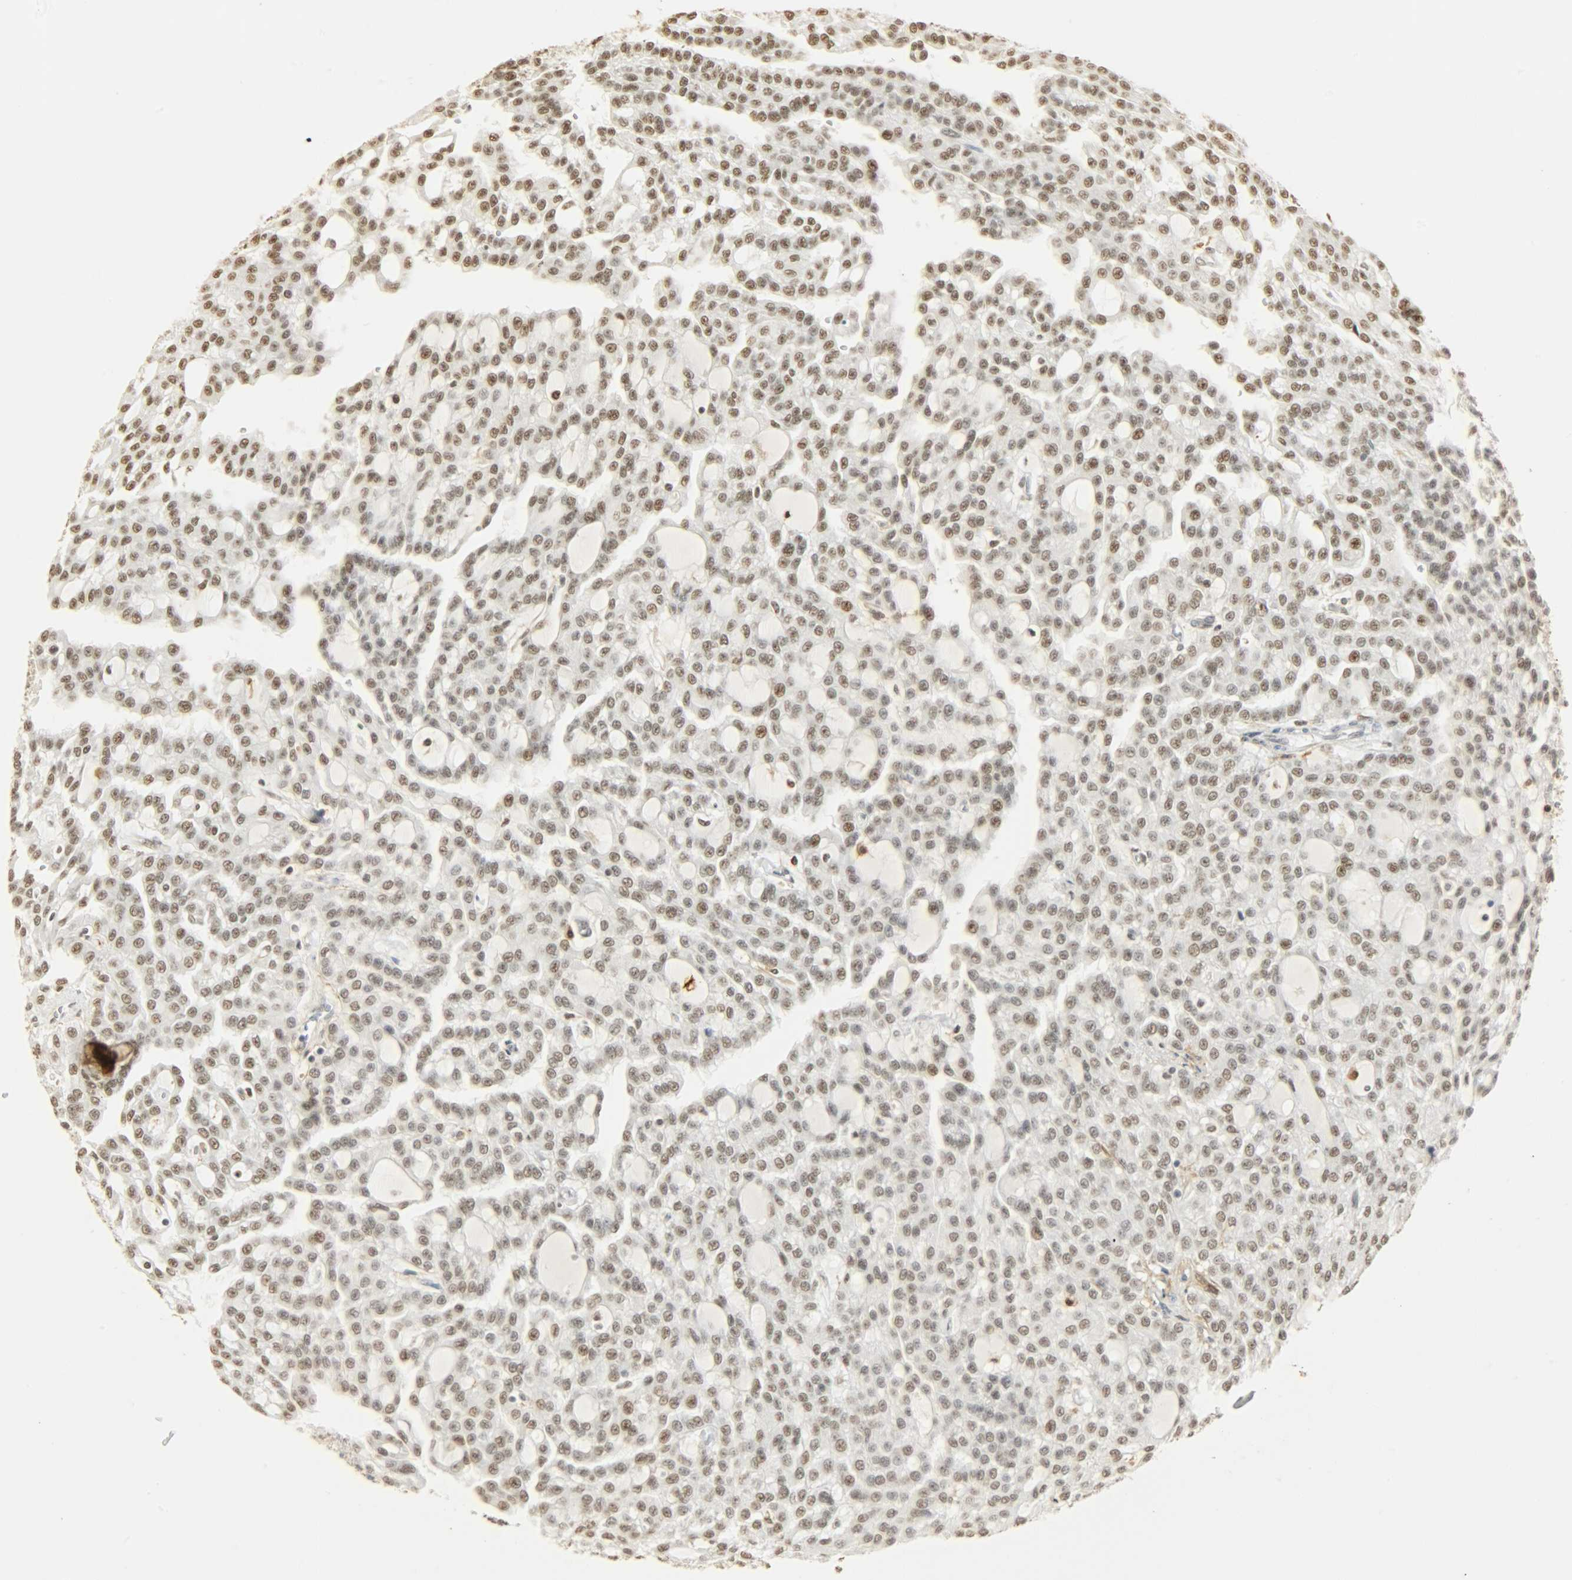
{"staining": {"intensity": "moderate", "quantity": ">75%", "location": "nuclear"}, "tissue": "renal cancer", "cell_type": "Tumor cells", "image_type": "cancer", "snomed": [{"axis": "morphology", "description": "Adenocarcinoma, NOS"}, {"axis": "topography", "description": "Kidney"}], "caption": "Tumor cells demonstrate medium levels of moderate nuclear staining in approximately >75% of cells in adenocarcinoma (renal).", "gene": "NGFR", "patient": {"sex": "male", "age": 63}}